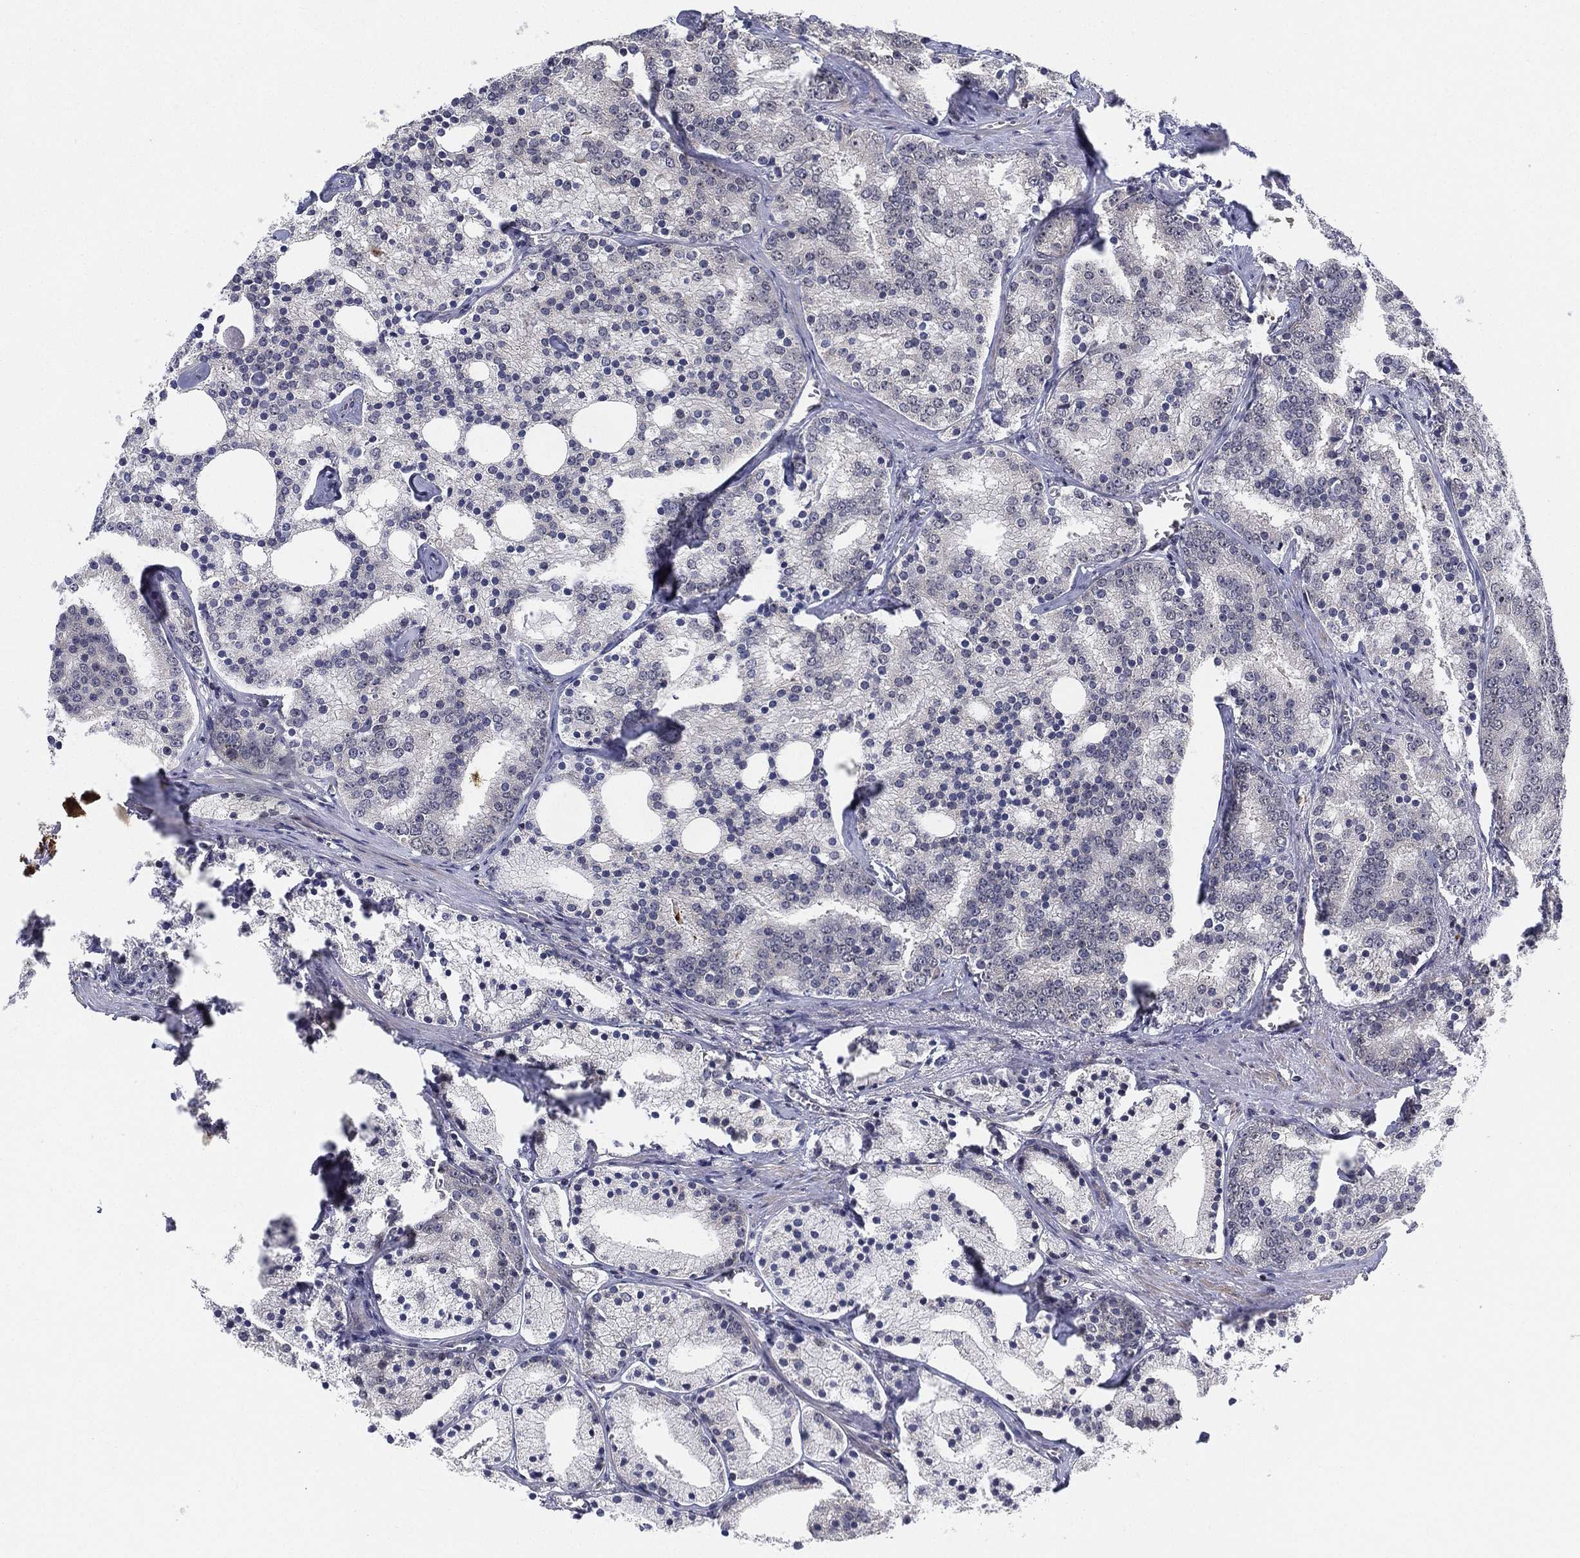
{"staining": {"intensity": "negative", "quantity": "none", "location": "none"}, "tissue": "prostate cancer", "cell_type": "Tumor cells", "image_type": "cancer", "snomed": [{"axis": "morphology", "description": "Adenocarcinoma, NOS"}, {"axis": "topography", "description": "Prostate"}], "caption": "Immunohistochemistry (IHC) photomicrograph of neoplastic tissue: human adenocarcinoma (prostate) stained with DAB displays no significant protein staining in tumor cells. The staining is performed using DAB brown chromogen with nuclei counter-stained in using hematoxylin.", "gene": "PPP1R16B", "patient": {"sex": "male", "age": 69}}